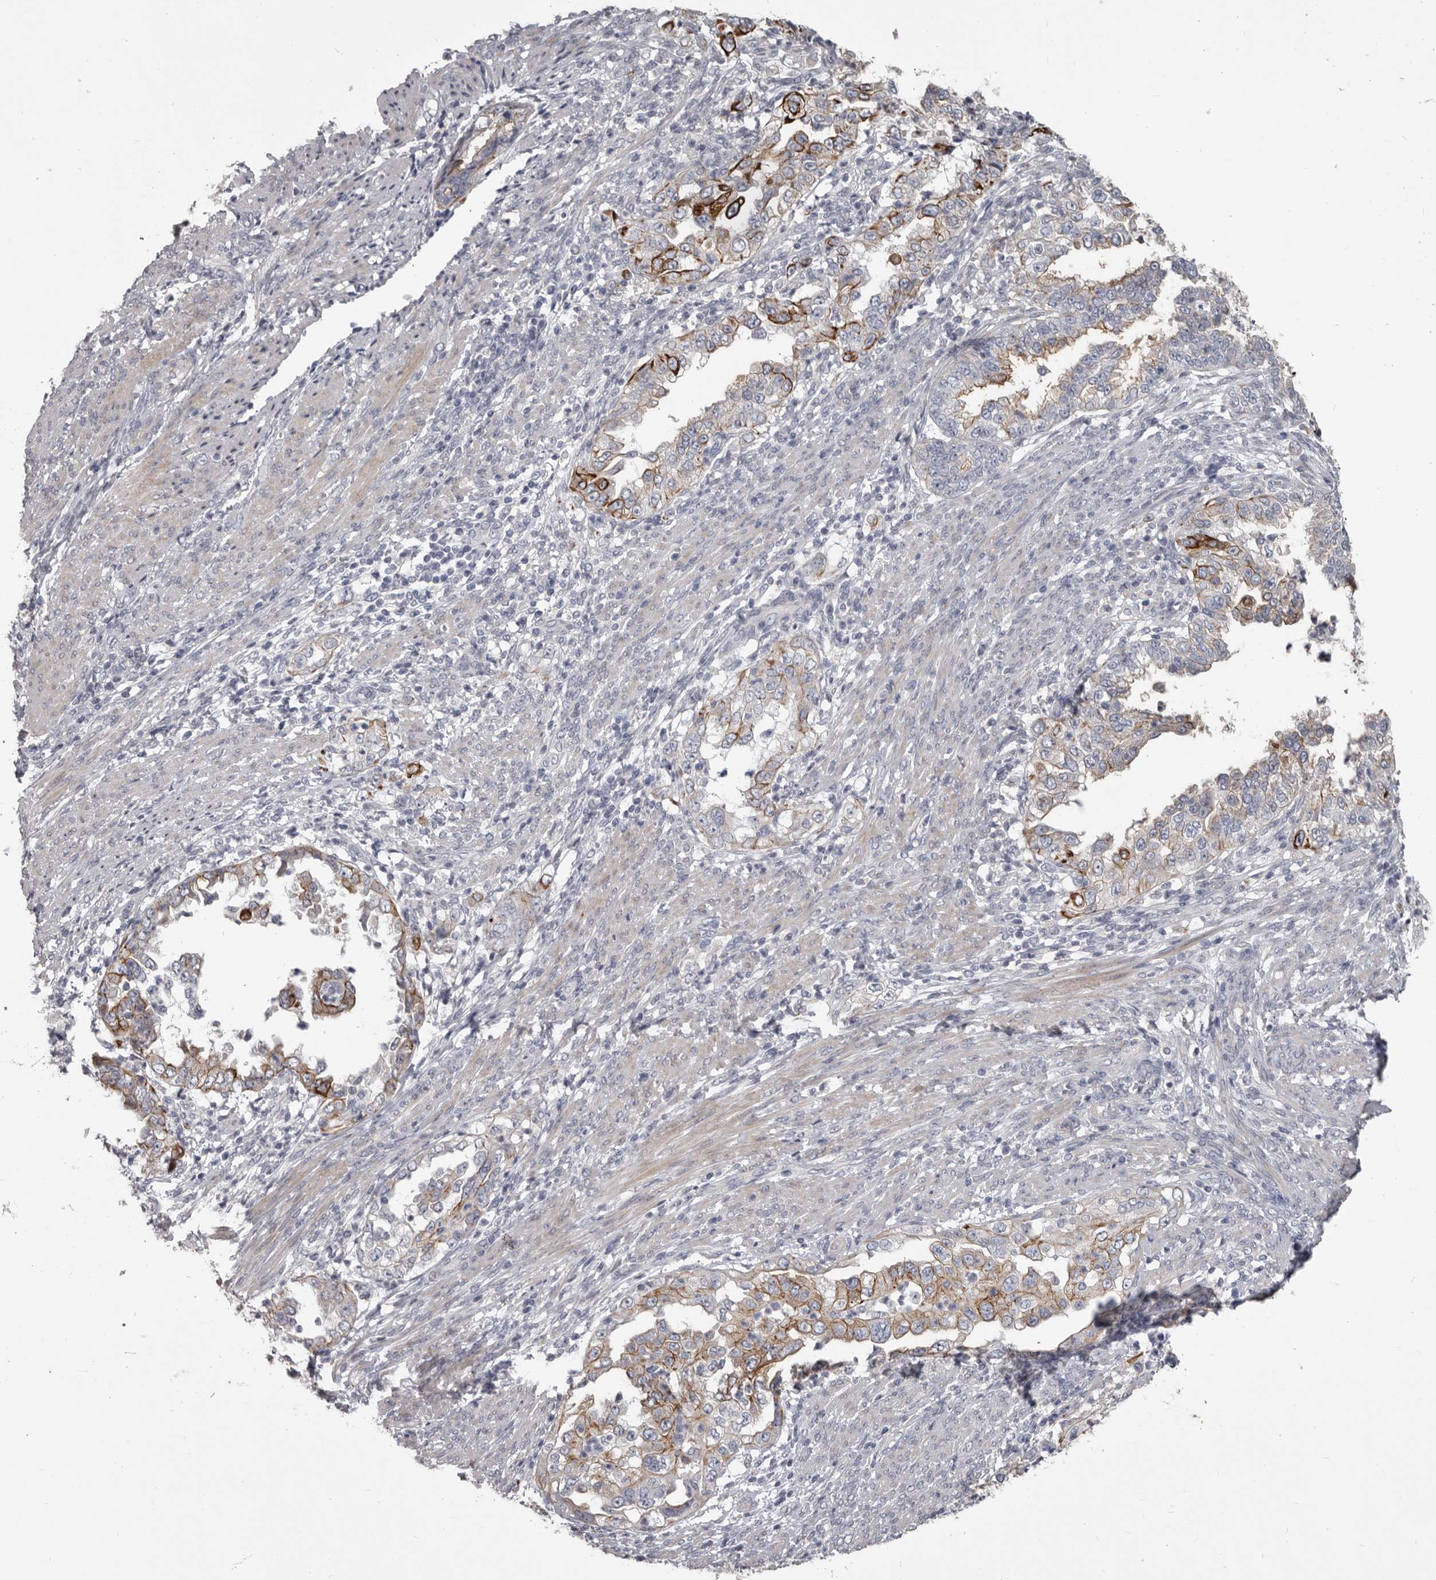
{"staining": {"intensity": "strong", "quantity": "<25%", "location": "cytoplasmic/membranous"}, "tissue": "endometrial cancer", "cell_type": "Tumor cells", "image_type": "cancer", "snomed": [{"axis": "morphology", "description": "Adenocarcinoma, NOS"}, {"axis": "topography", "description": "Endometrium"}], "caption": "Endometrial cancer was stained to show a protein in brown. There is medium levels of strong cytoplasmic/membranous positivity in approximately <25% of tumor cells.", "gene": "LPAR6", "patient": {"sex": "female", "age": 85}}